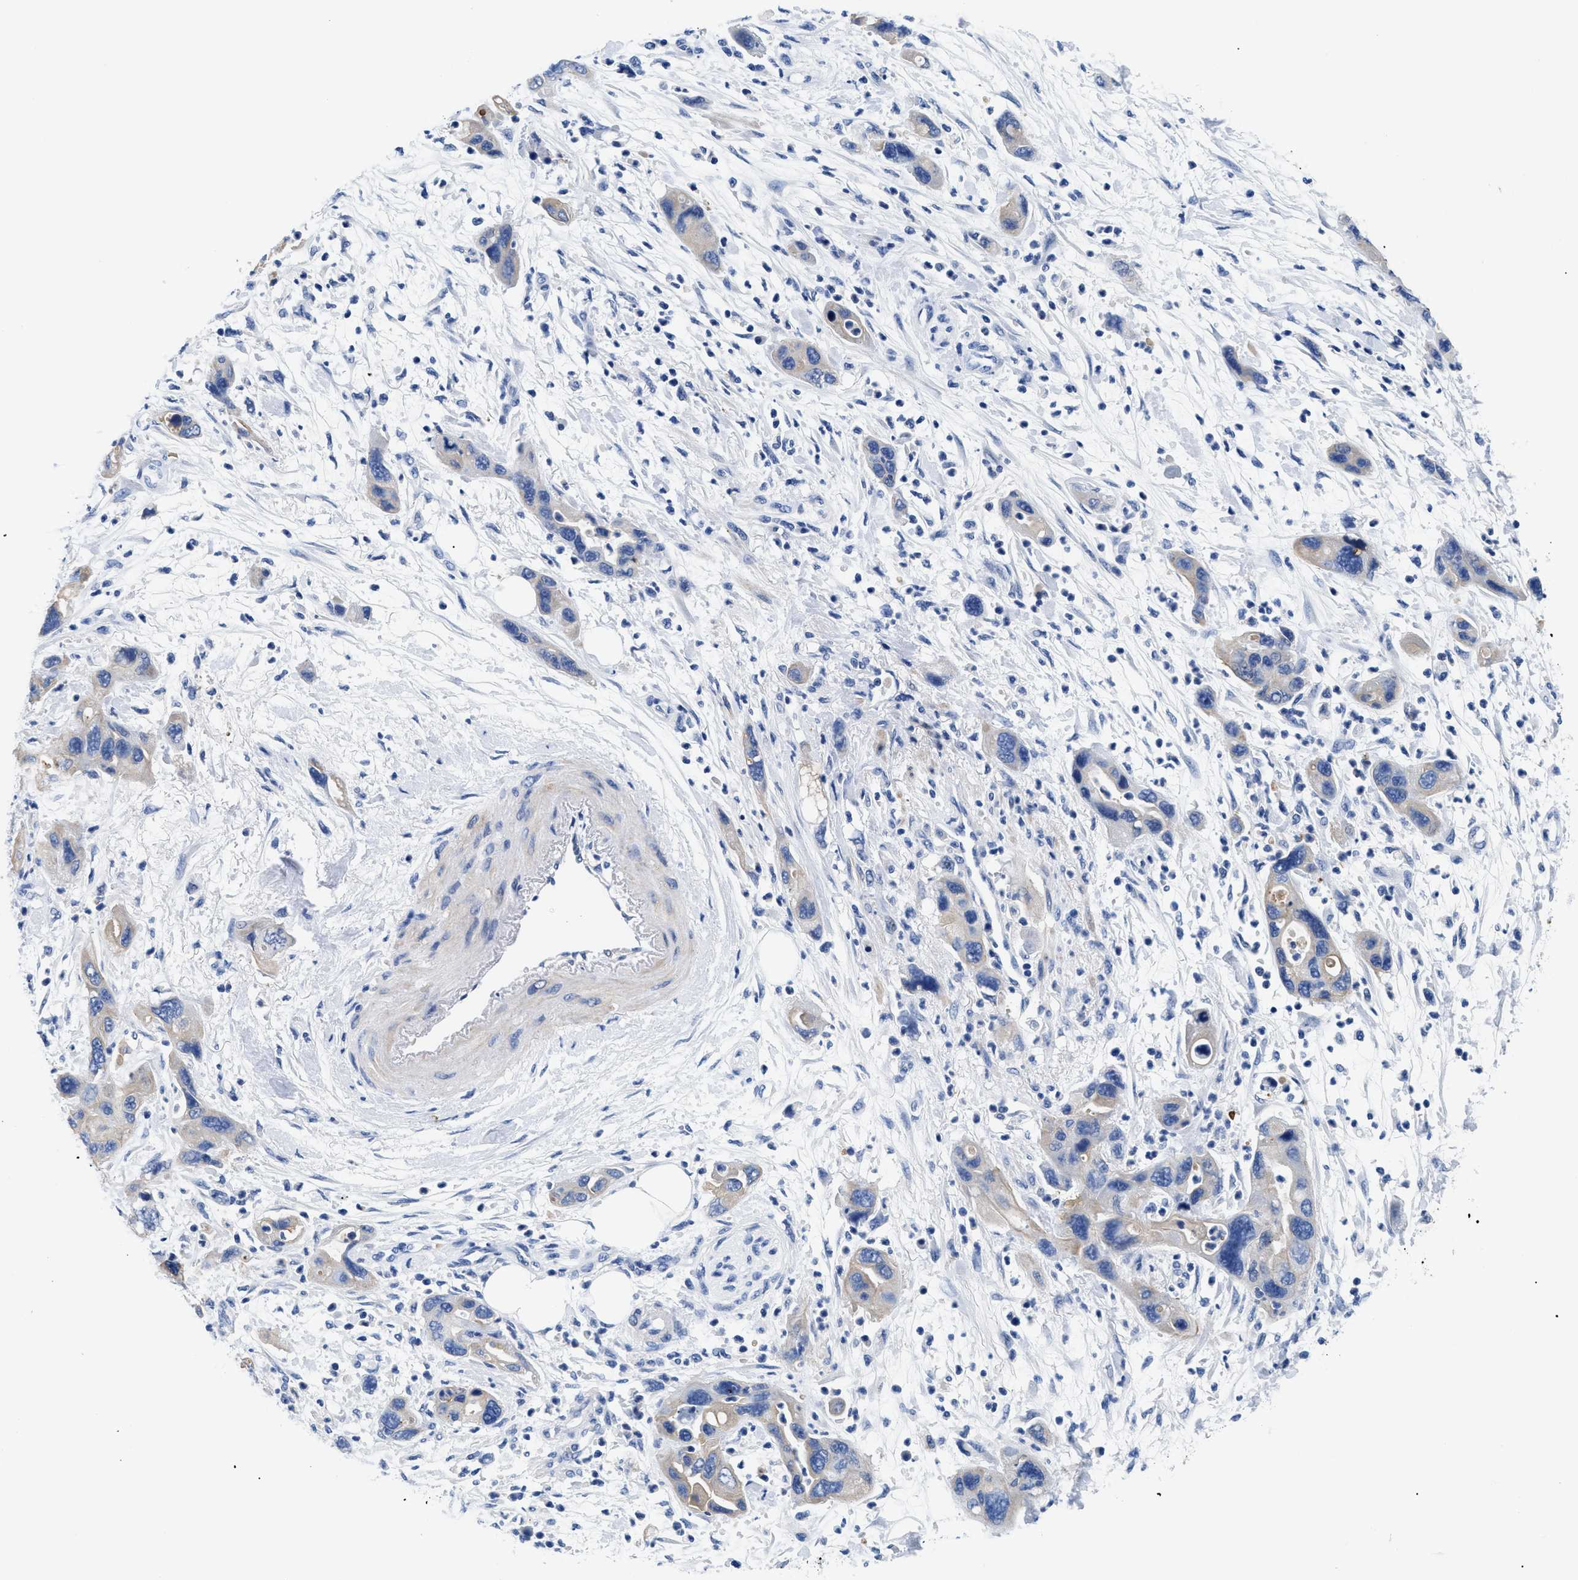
{"staining": {"intensity": "weak", "quantity": "<25%", "location": "cytoplasmic/membranous"}, "tissue": "pancreatic cancer", "cell_type": "Tumor cells", "image_type": "cancer", "snomed": [{"axis": "morphology", "description": "Normal tissue, NOS"}, {"axis": "morphology", "description": "Adenocarcinoma, NOS"}, {"axis": "topography", "description": "Pancreas"}], "caption": "A high-resolution image shows immunohistochemistry staining of pancreatic cancer (adenocarcinoma), which shows no significant staining in tumor cells. (DAB (3,3'-diaminobenzidine) IHC, high magnification).", "gene": "TMEM68", "patient": {"sex": "female", "age": 71}}